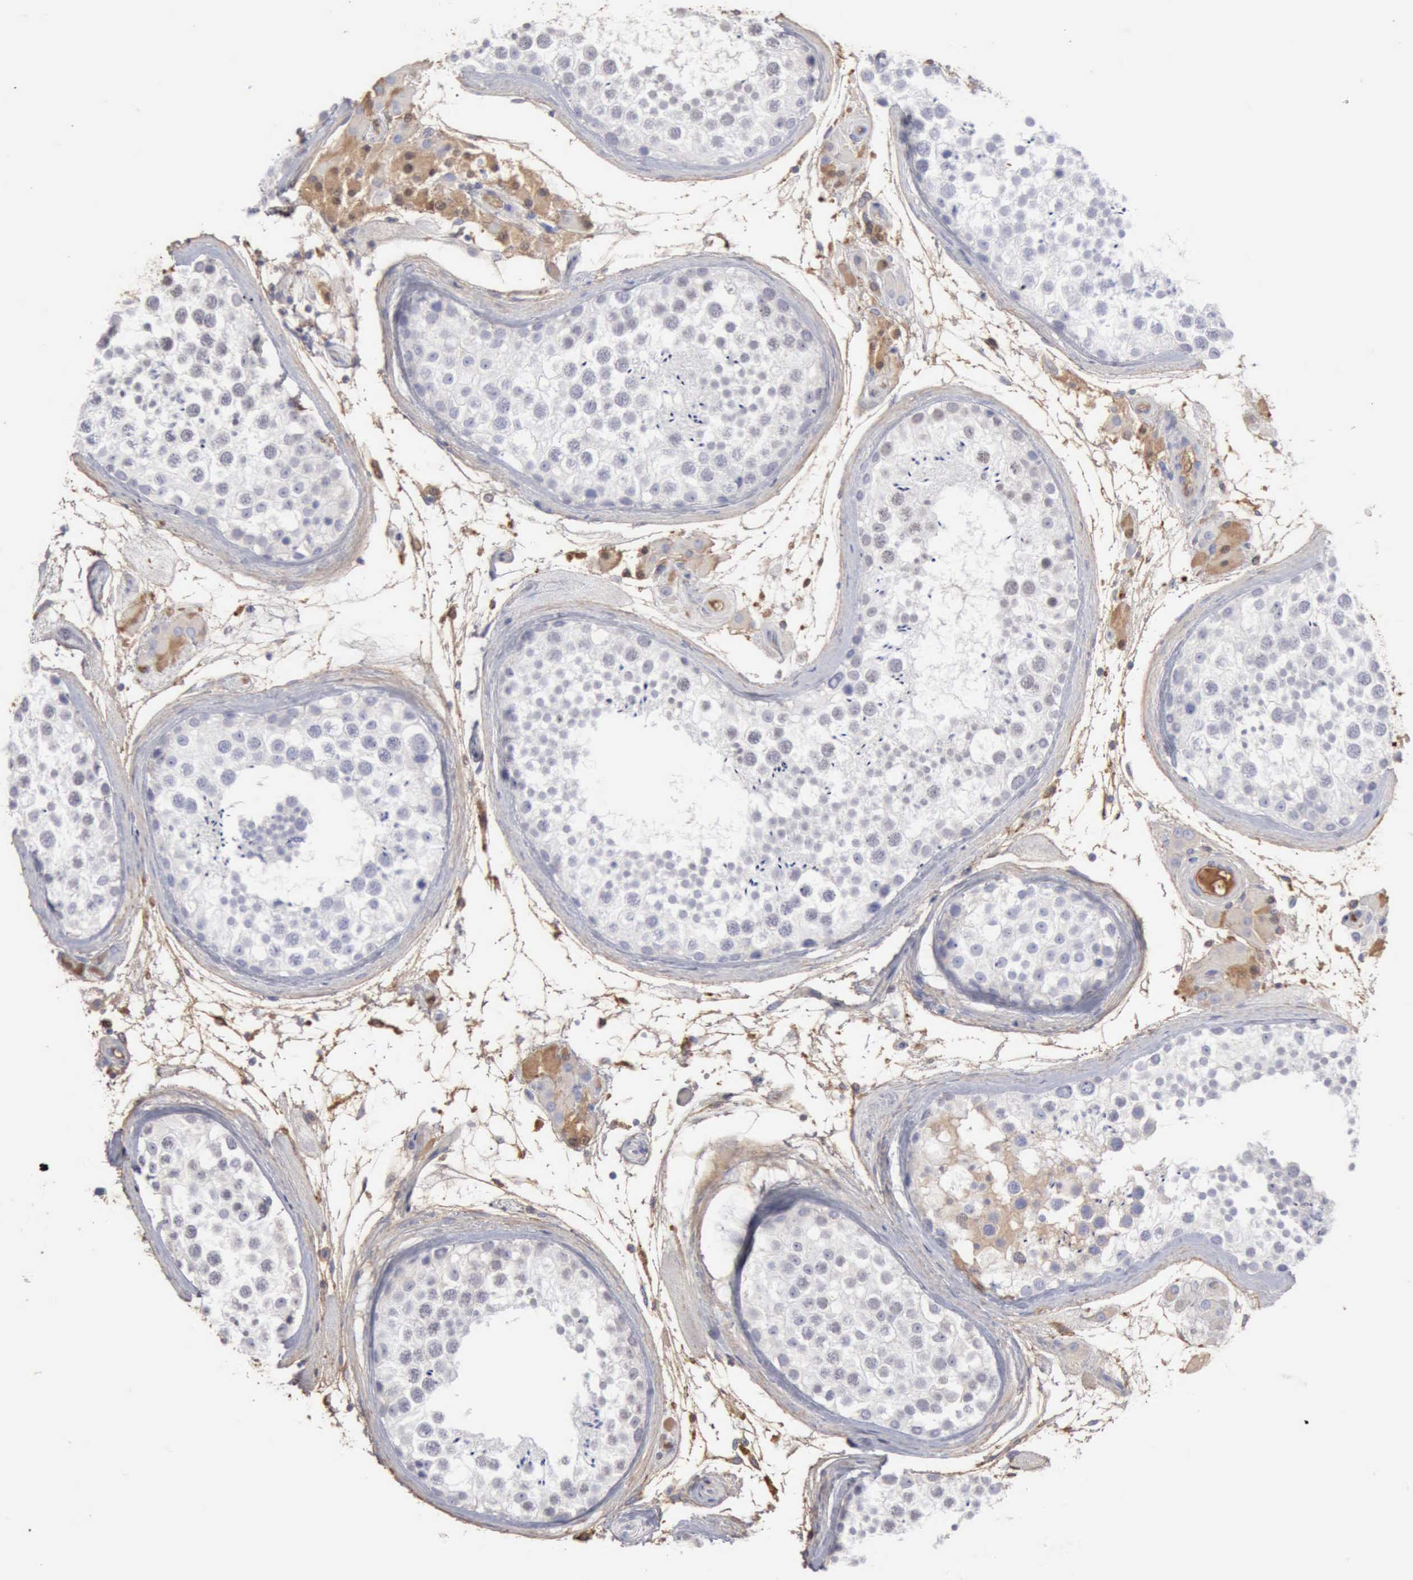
{"staining": {"intensity": "moderate", "quantity": ">75%", "location": "nuclear"}, "tissue": "testis", "cell_type": "Cells in seminiferous ducts", "image_type": "normal", "snomed": [{"axis": "morphology", "description": "Normal tissue, NOS"}, {"axis": "topography", "description": "Testis"}], "caption": "Immunohistochemical staining of unremarkable human testis displays medium levels of moderate nuclear positivity in about >75% of cells in seminiferous ducts.", "gene": "SERPINA1", "patient": {"sex": "male", "age": 46}}